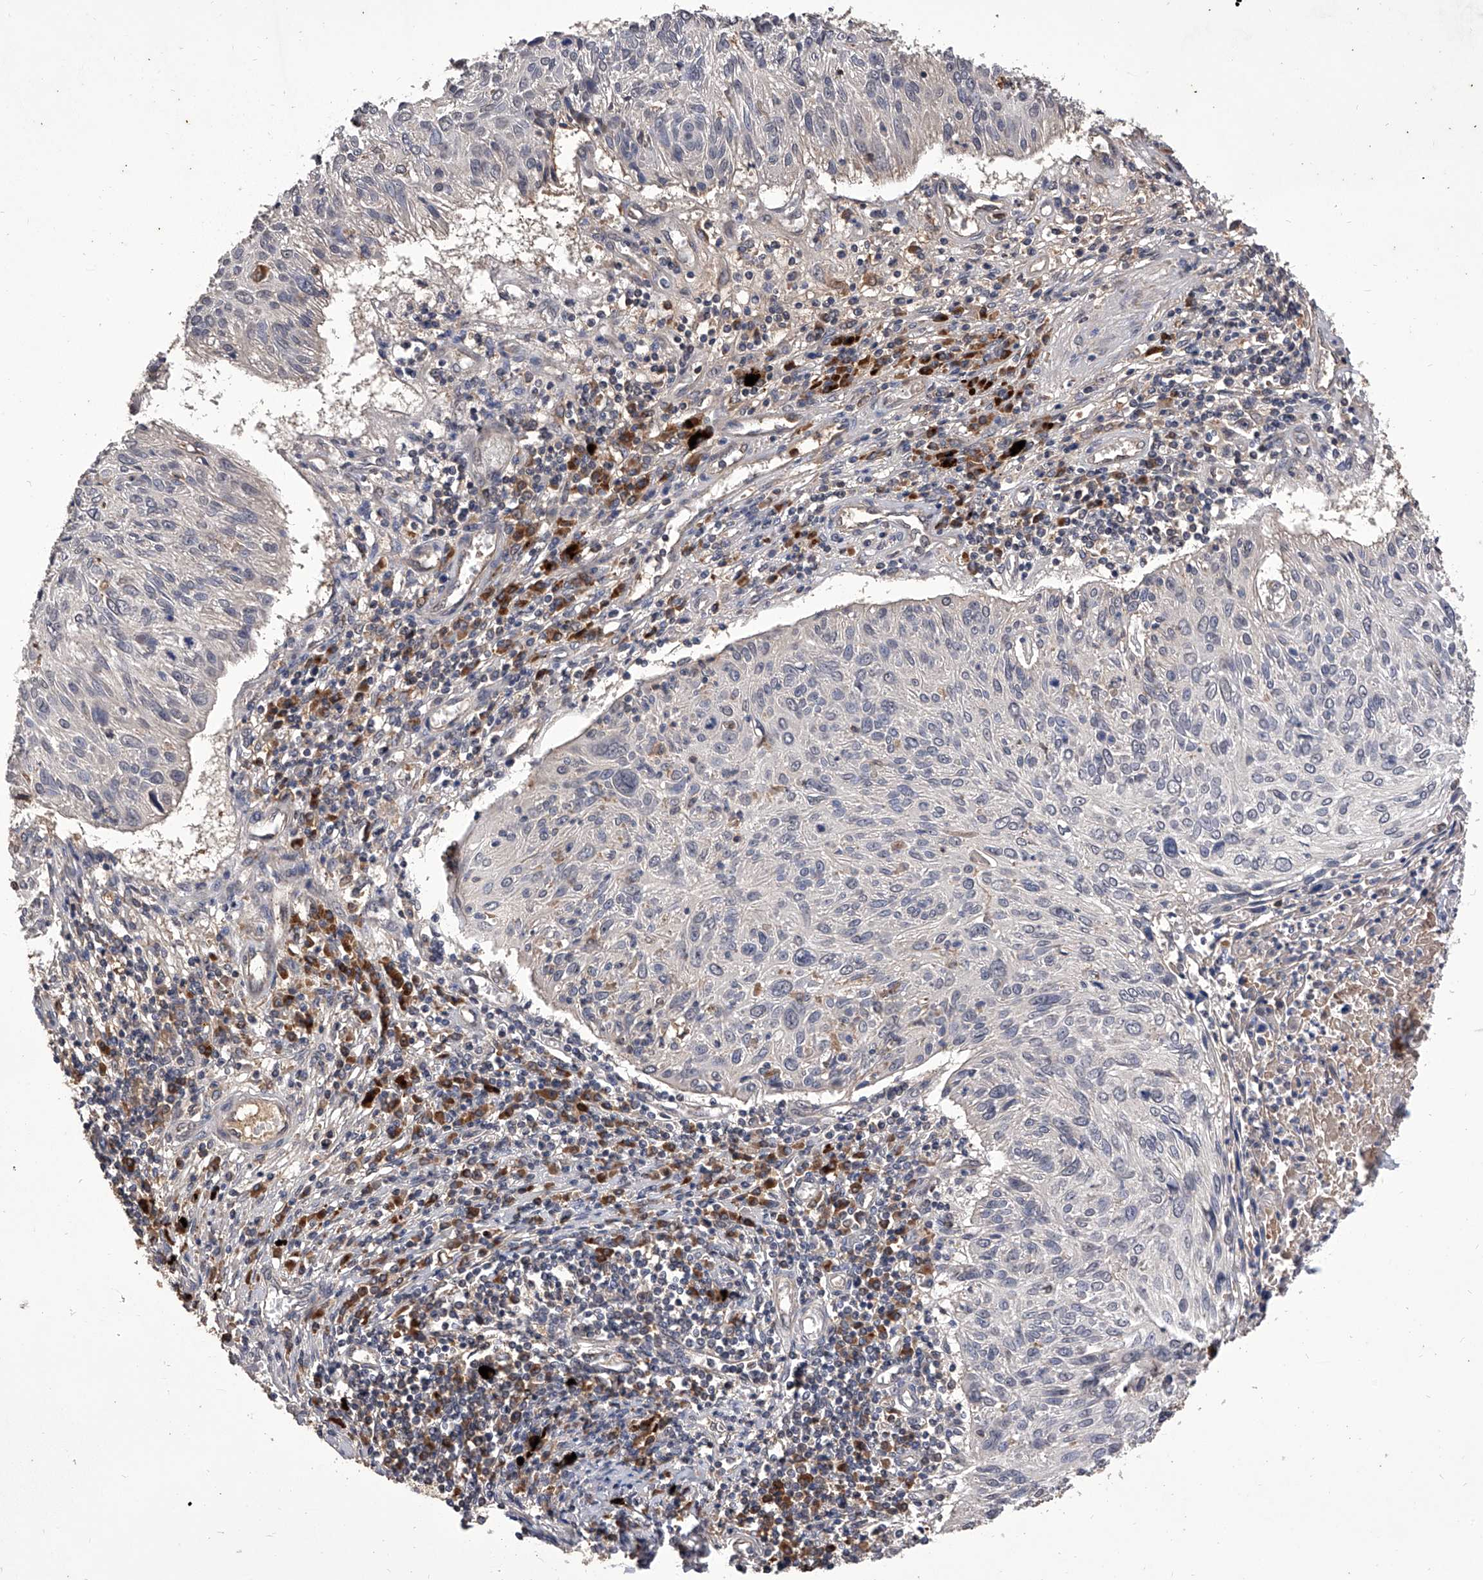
{"staining": {"intensity": "negative", "quantity": "none", "location": "none"}, "tissue": "cervical cancer", "cell_type": "Tumor cells", "image_type": "cancer", "snomed": [{"axis": "morphology", "description": "Squamous cell carcinoma, NOS"}, {"axis": "topography", "description": "Cervix"}], "caption": "Immunohistochemistry (IHC) image of human cervical cancer (squamous cell carcinoma) stained for a protein (brown), which displays no expression in tumor cells.", "gene": "CFAP410", "patient": {"sex": "female", "age": 51}}